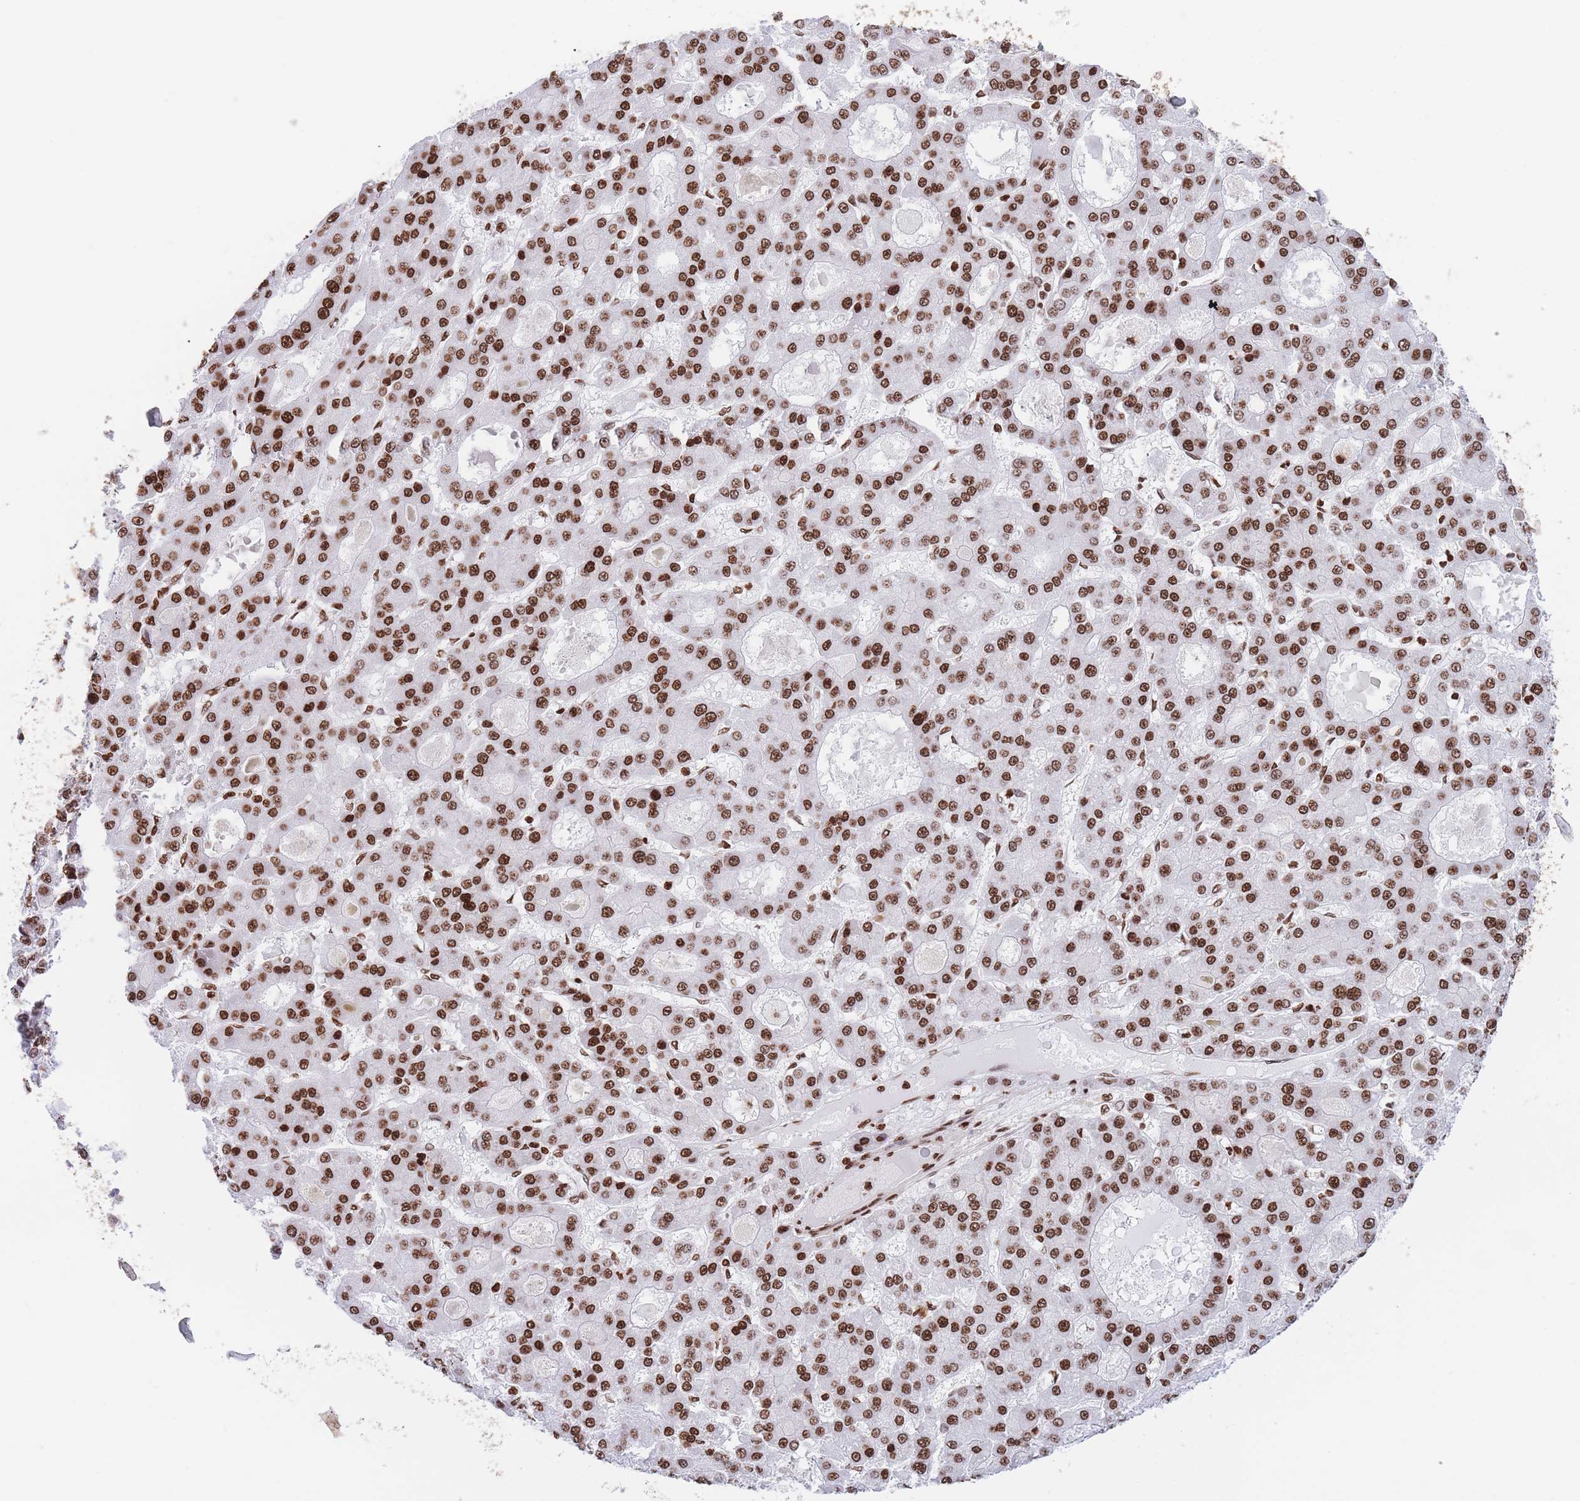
{"staining": {"intensity": "strong", "quantity": ">75%", "location": "nuclear"}, "tissue": "liver cancer", "cell_type": "Tumor cells", "image_type": "cancer", "snomed": [{"axis": "morphology", "description": "Carcinoma, Hepatocellular, NOS"}, {"axis": "topography", "description": "Liver"}], "caption": "A brown stain highlights strong nuclear expression of a protein in human hepatocellular carcinoma (liver) tumor cells.", "gene": "H2BC11", "patient": {"sex": "male", "age": 70}}